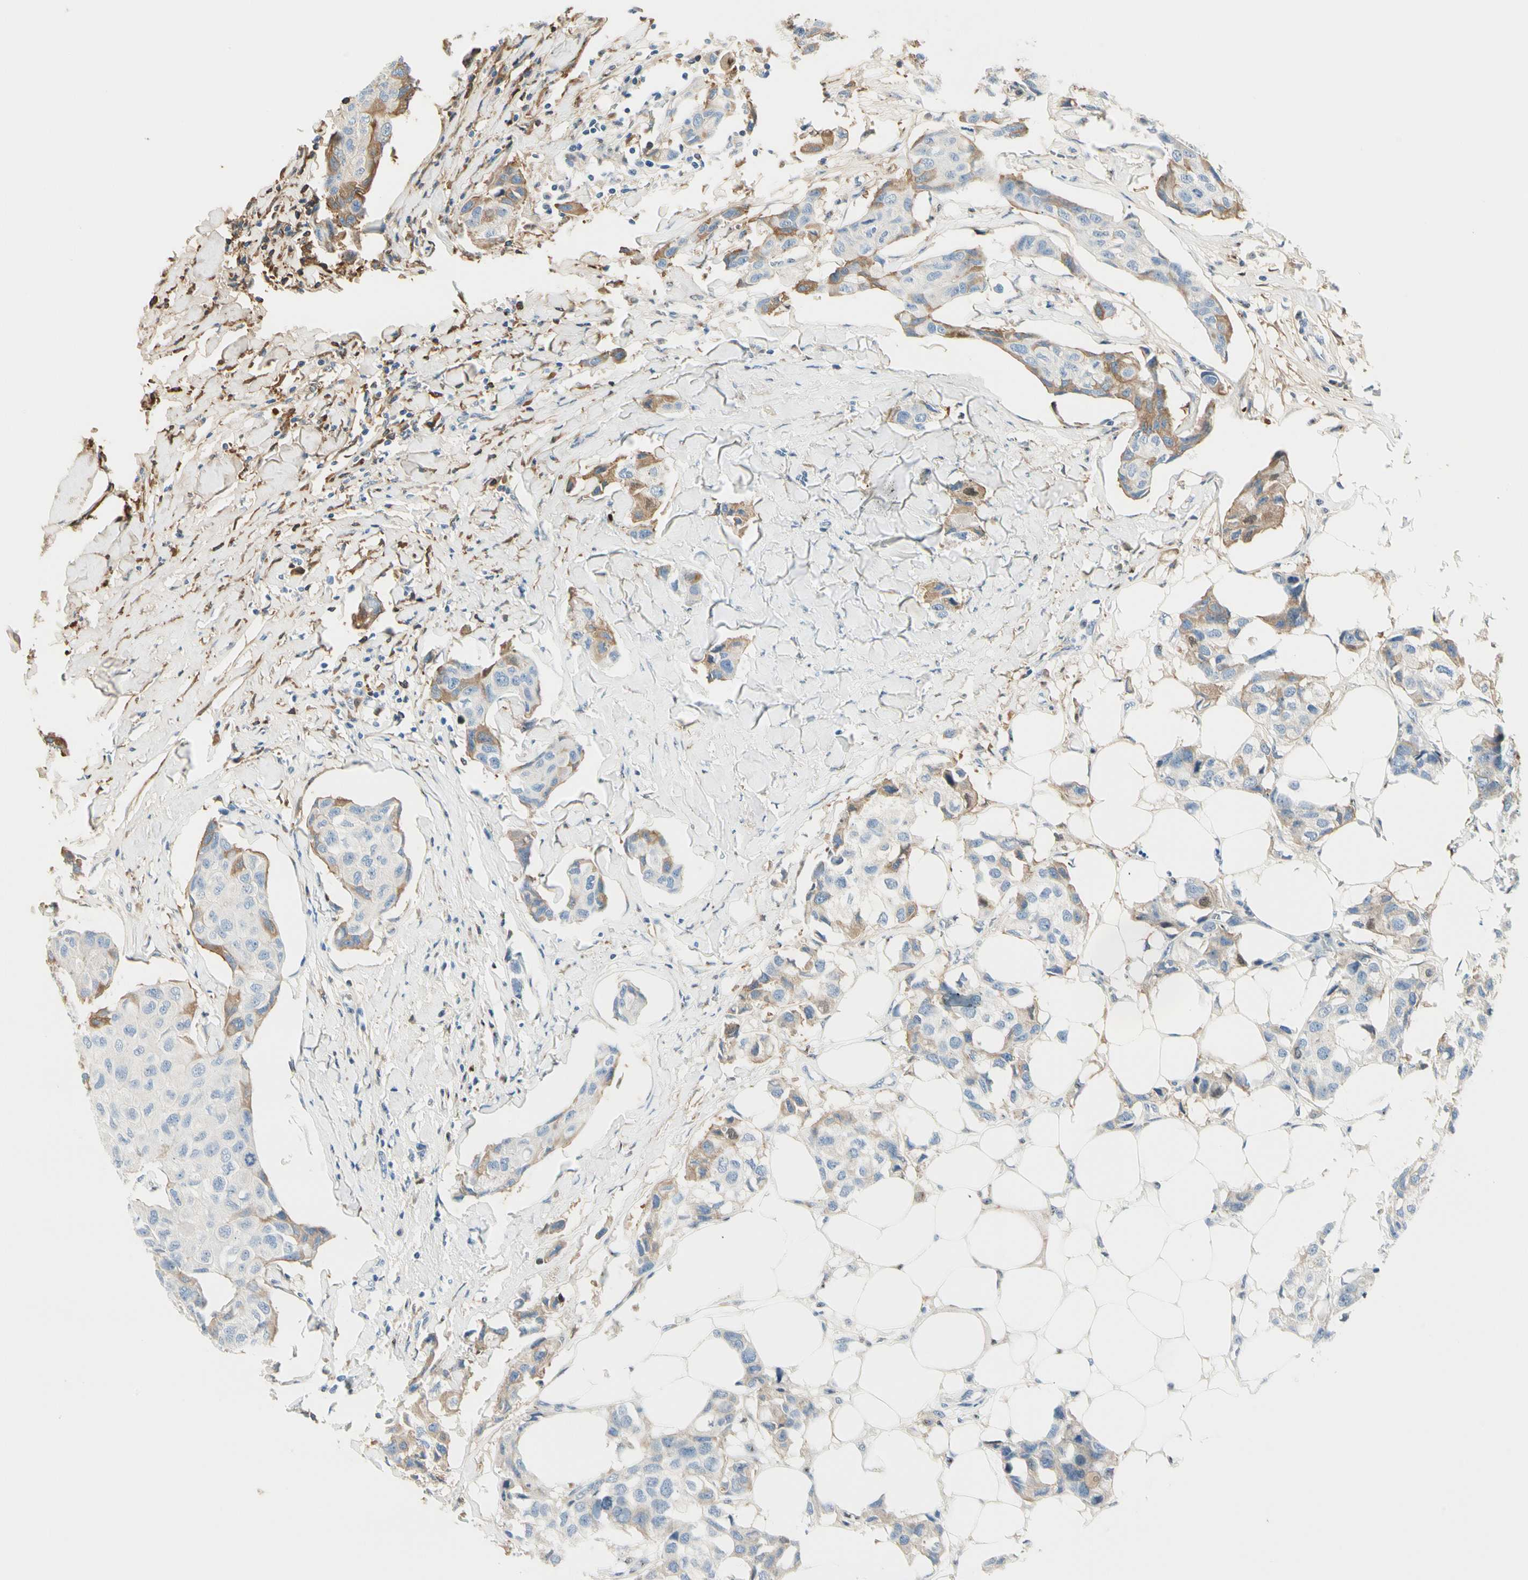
{"staining": {"intensity": "moderate", "quantity": "<25%", "location": "cytoplasmic/membranous"}, "tissue": "breast cancer", "cell_type": "Tumor cells", "image_type": "cancer", "snomed": [{"axis": "morphology", "description": "Duct carcinoma"}, {"axis": "topography", "description": "Breast"}], "caption": "Breast cancer tissue shows moderate cytoplasmic/membranous staining in approximately <25% of tumor cells", "gene": "LAMB3", "patient": {"sex": "female", "age": 80}}